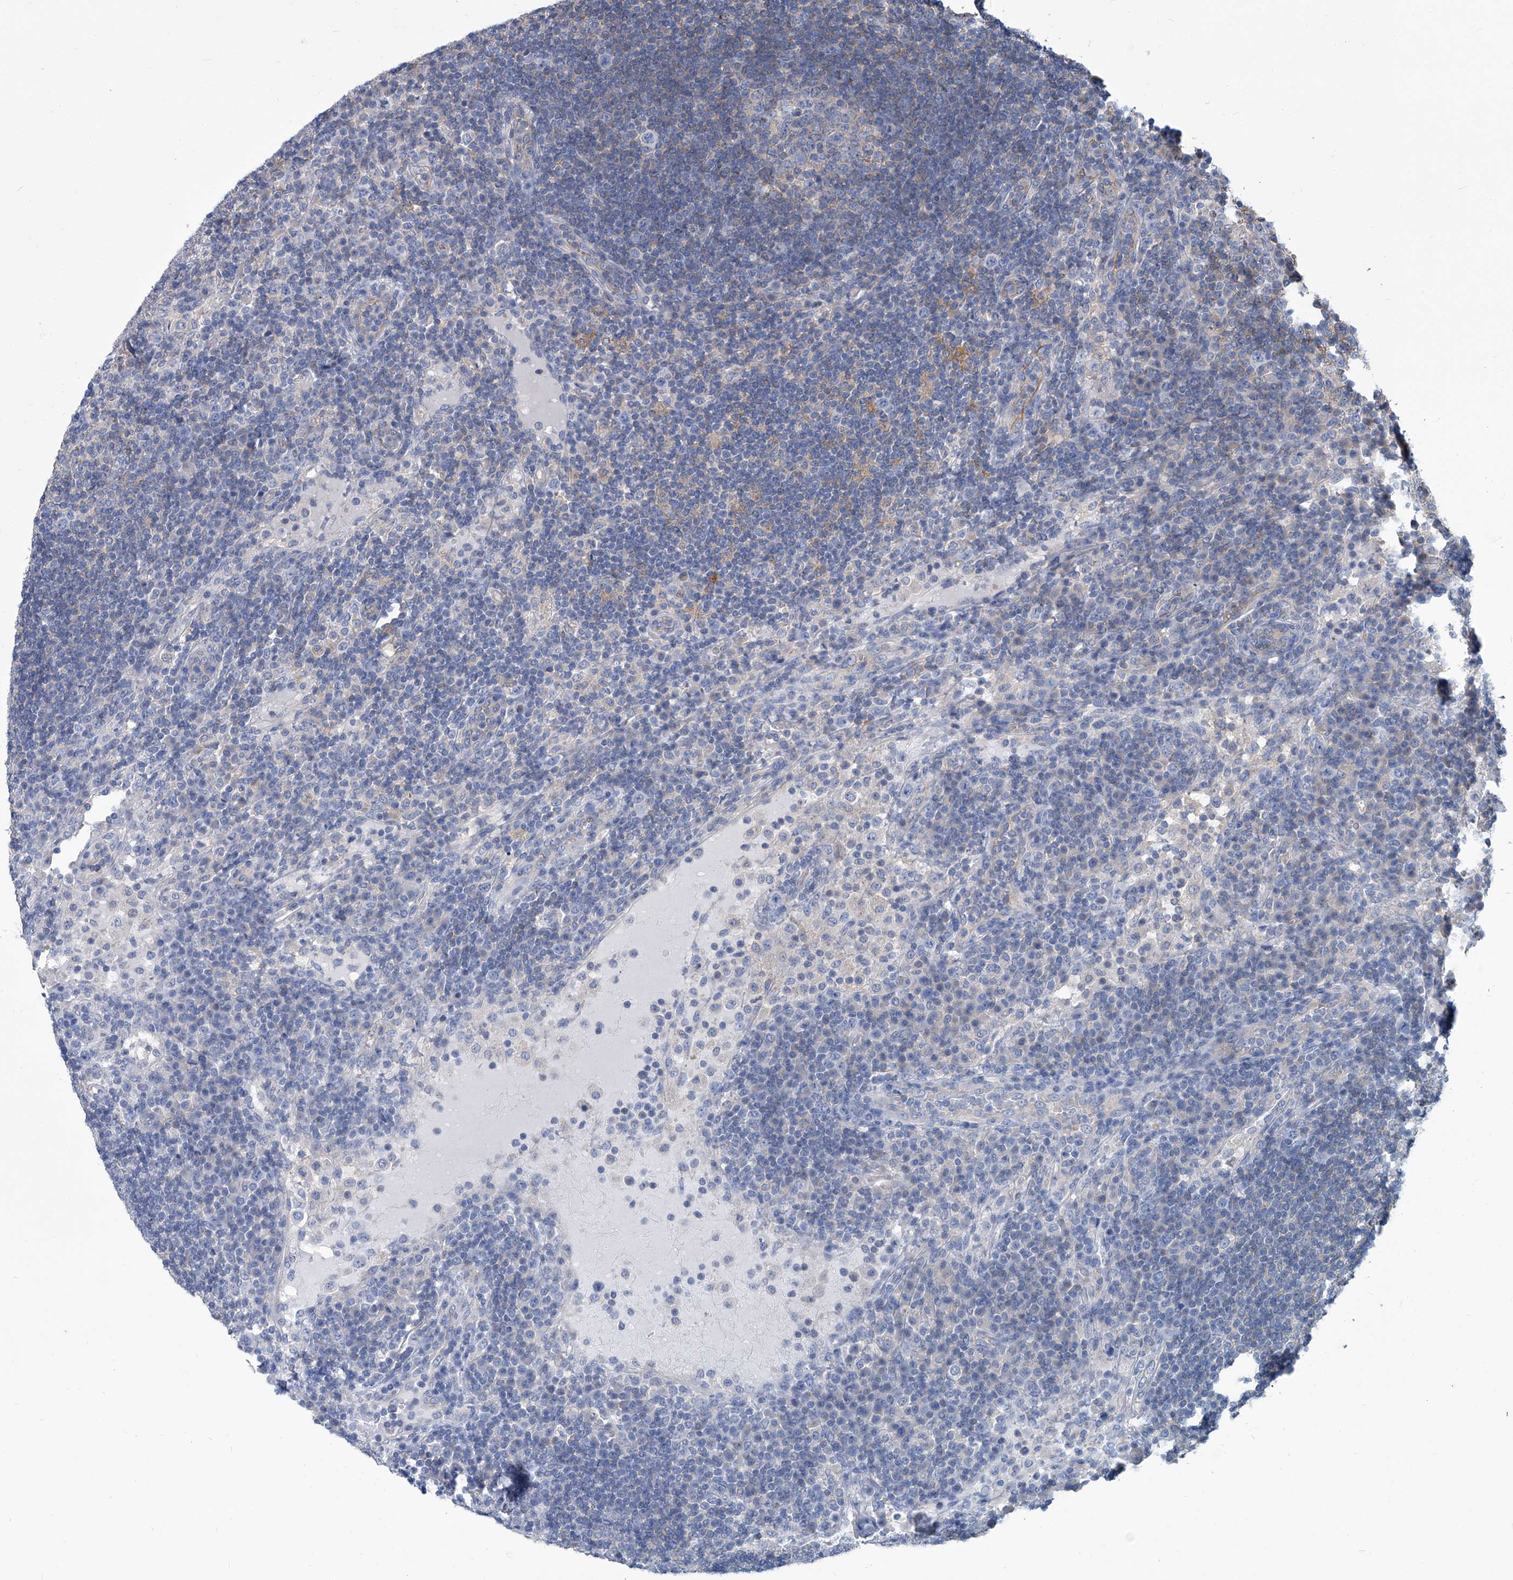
{"staining": {"intensity": "negative", "quantity": "none", "location": "none"}, "tissue": "lymph node", "cell_type": "Germinal center cells", "image_type": "normal", "snomed": [{"axis": "morphology", "description": "Normal tissue, NOS"}, {"axis": "topography", "description": "Lymph node"}], "caption": "IHC of unremarkable lymph node demonstrates no staining in germinal center cells. (DAB (3,3'-diaminobenzidine) immunohistochemistry (IHC), high magnification).", "gene": "PFKL", "patient": {"sex": "female", "age": 53}}